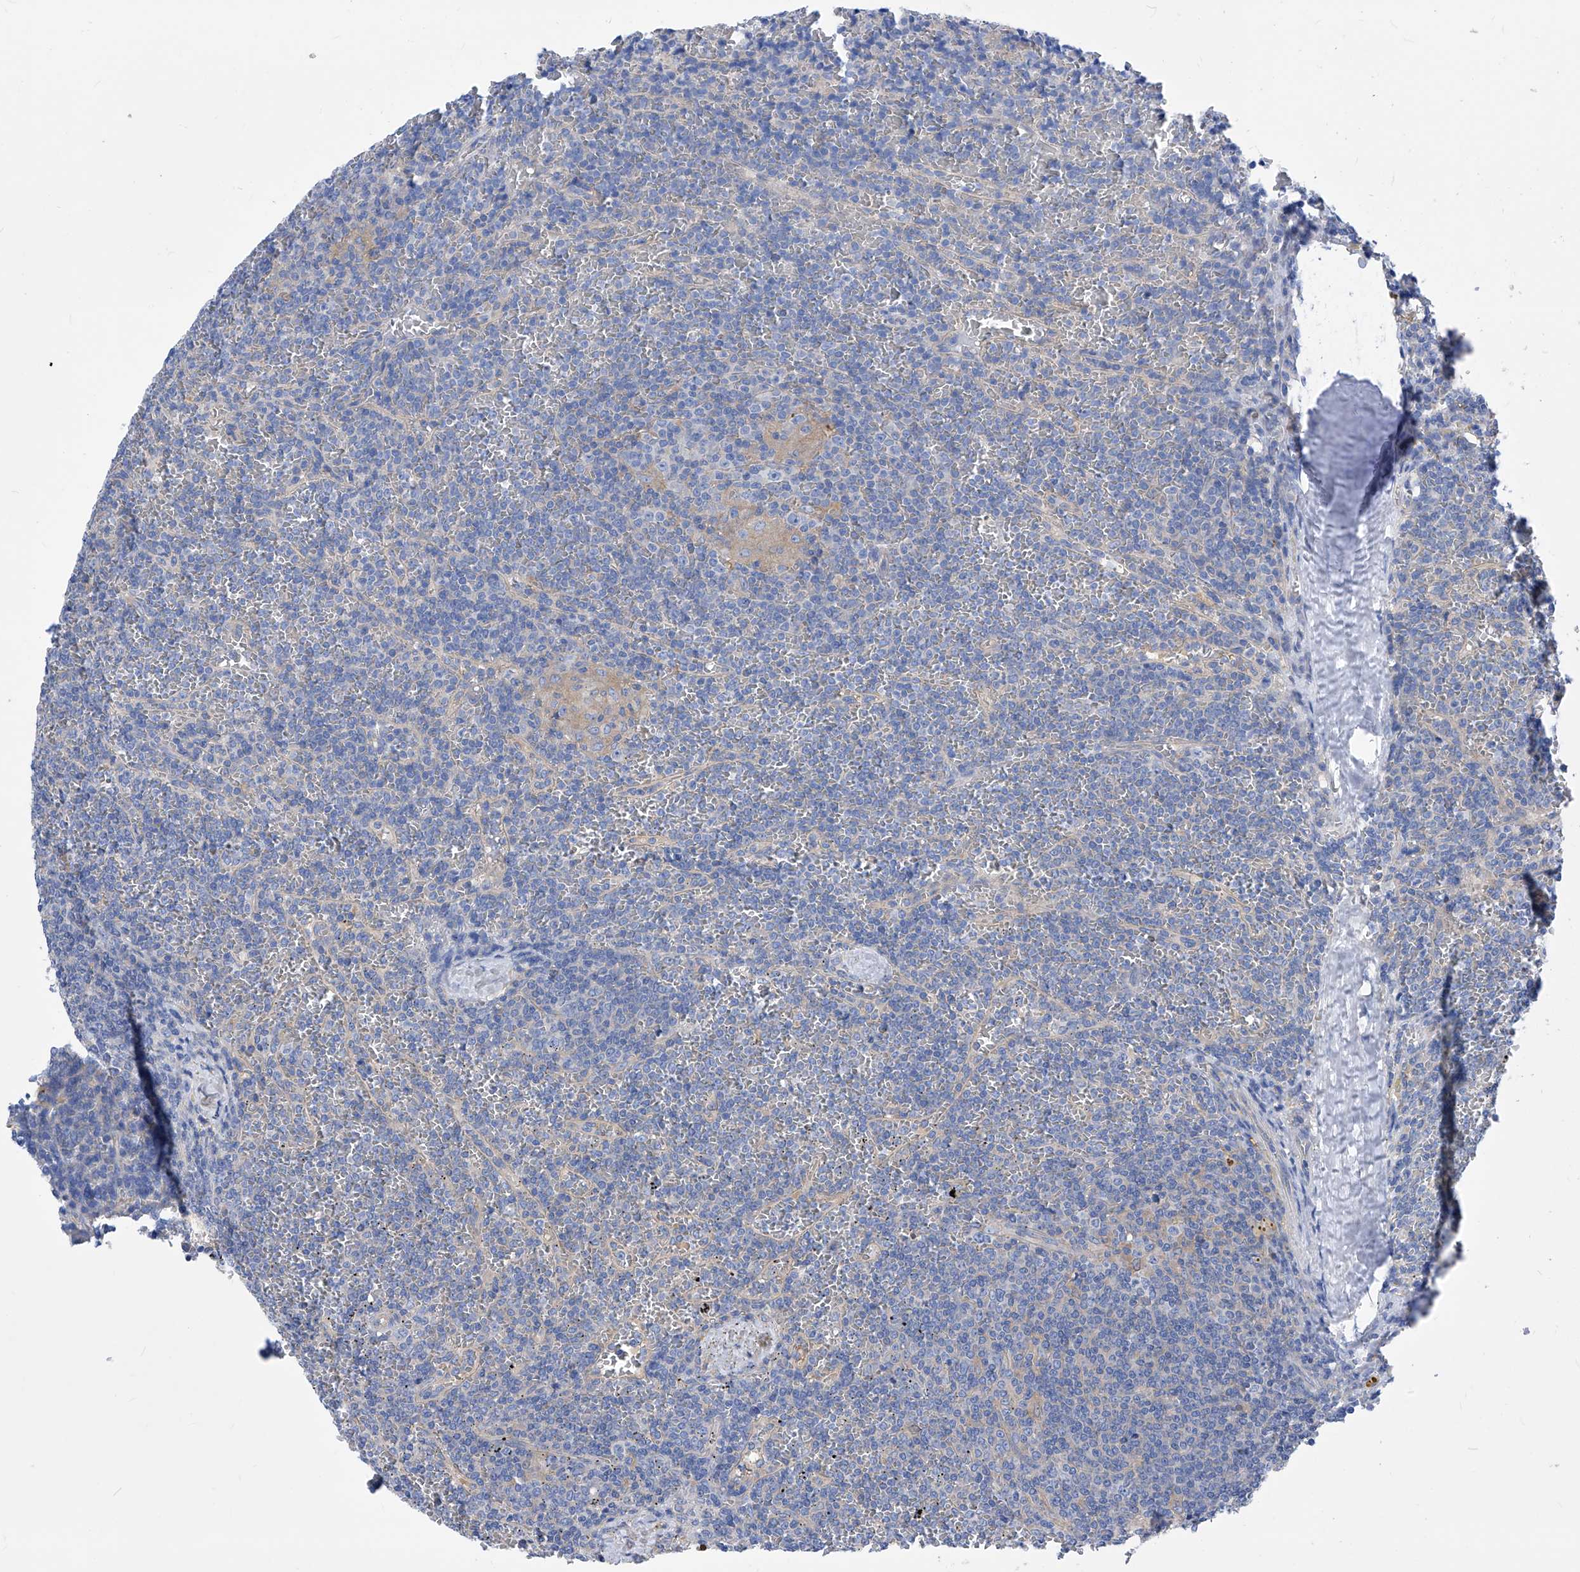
{"staining": {"intensity": "negative", "quantity": "none", "location": "none"}, "tissue": "lymphoma", "cell_type": "Tumor cells", "image_type": "cancer", "snomed": [{"axis": "morphology", "description": "Malignant lymphoma, non-Hodgkin's type, Low grade"}, {"axis": "topography", "description": "Spleen"}], "caption": "There is no significant positivity in tumor cells of lymphoma.", "gene": "XPNPEP1", "patient": {"sex": "female", "age": 19}}